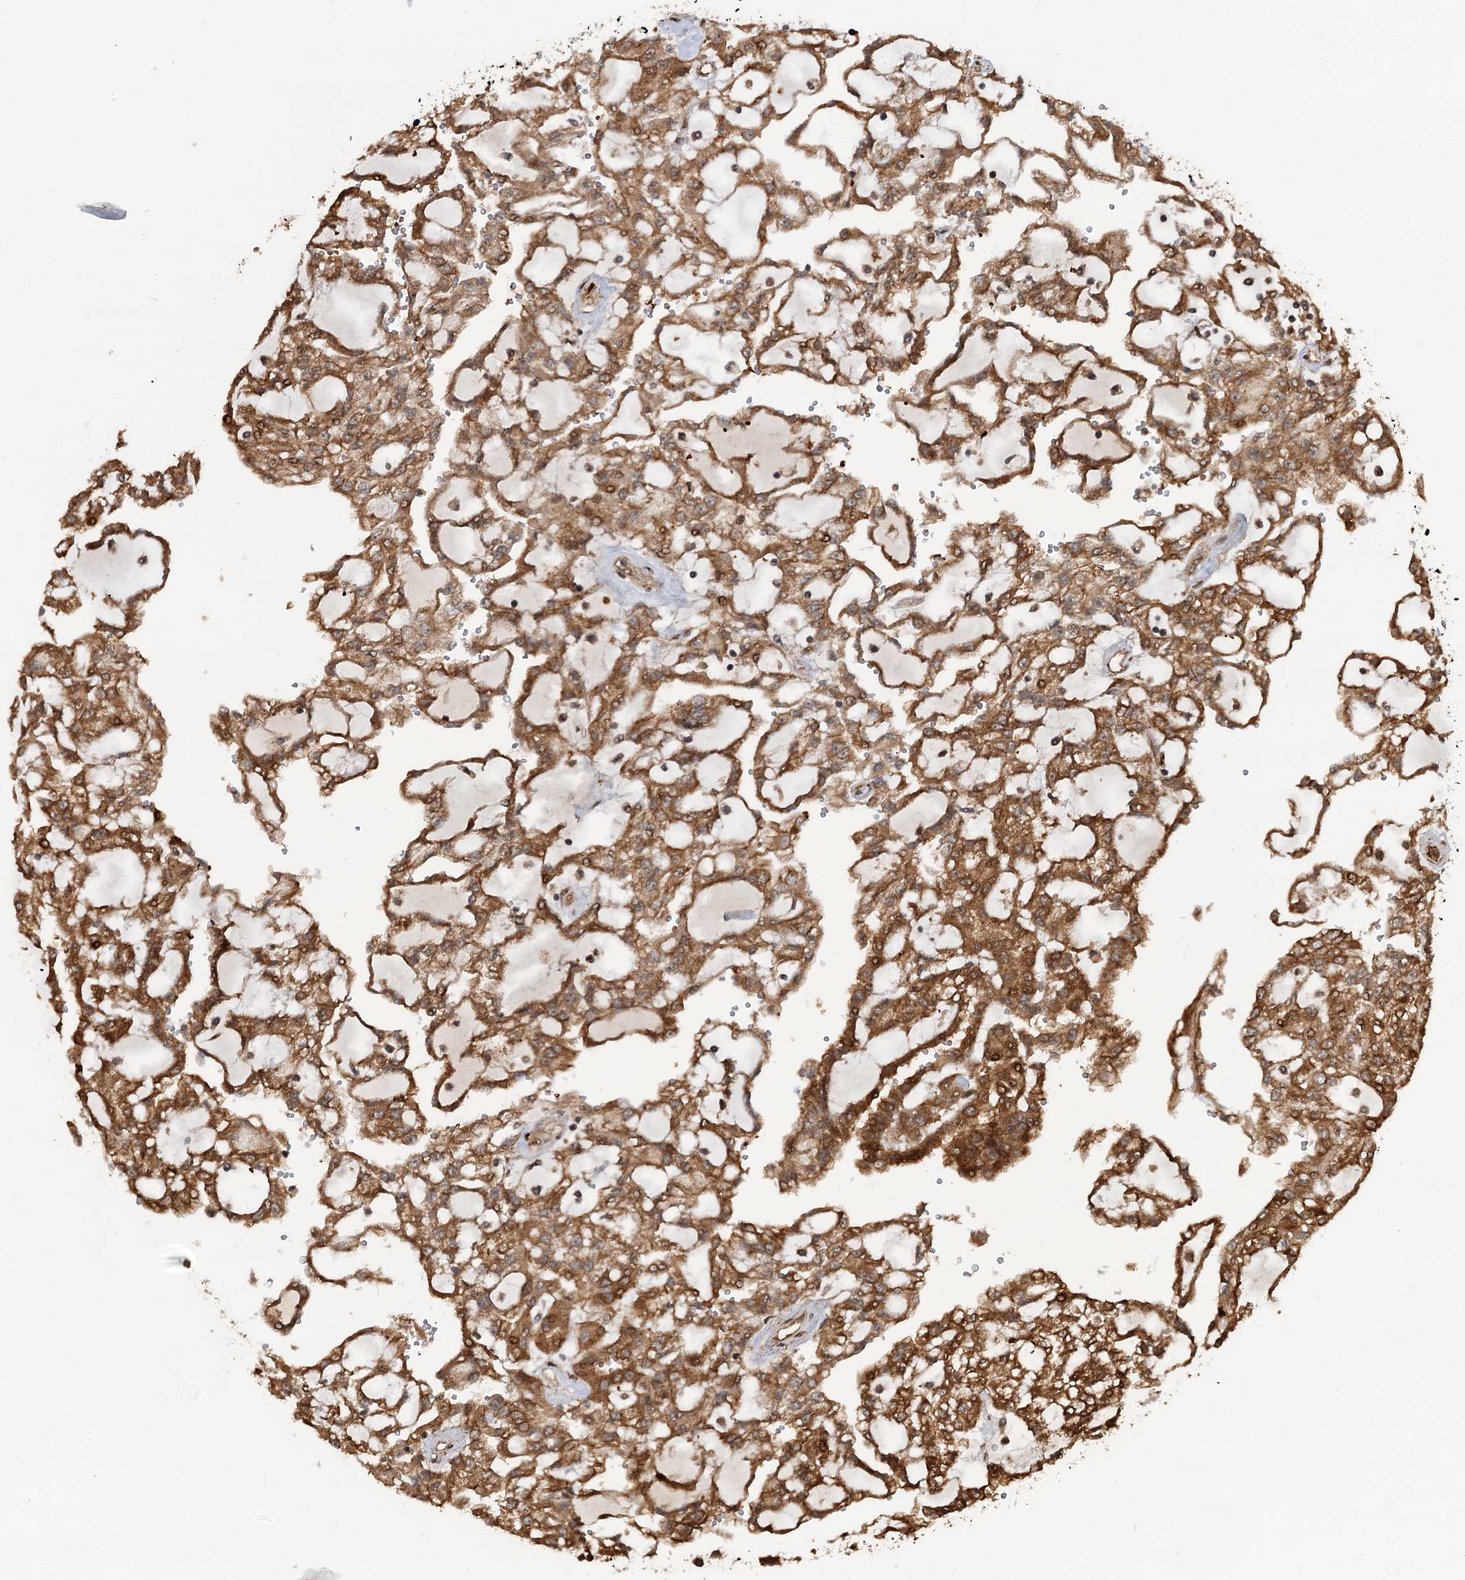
{"staining": {"intensity": "moderate", "quantity": ">75%", "location": "cytoplasmic/membranous,nuclear"}, "tissue": "renal cancer", "cell_type": "Tumor cells", "image_type": "cancer", "snomed": [{"axis": "morphology", "description": "Adenocarcinoma, NOS"}, {"axis": "topography", "description": "Kidney"}], "caption": "Renal adenocarcinoma tissue exhibits moderate cytoplasmic/membranous and nuclear staining in about >75% of tumor cells", "gene": "SNRNP25", "patient": {"sex": "male", "age": 63}}